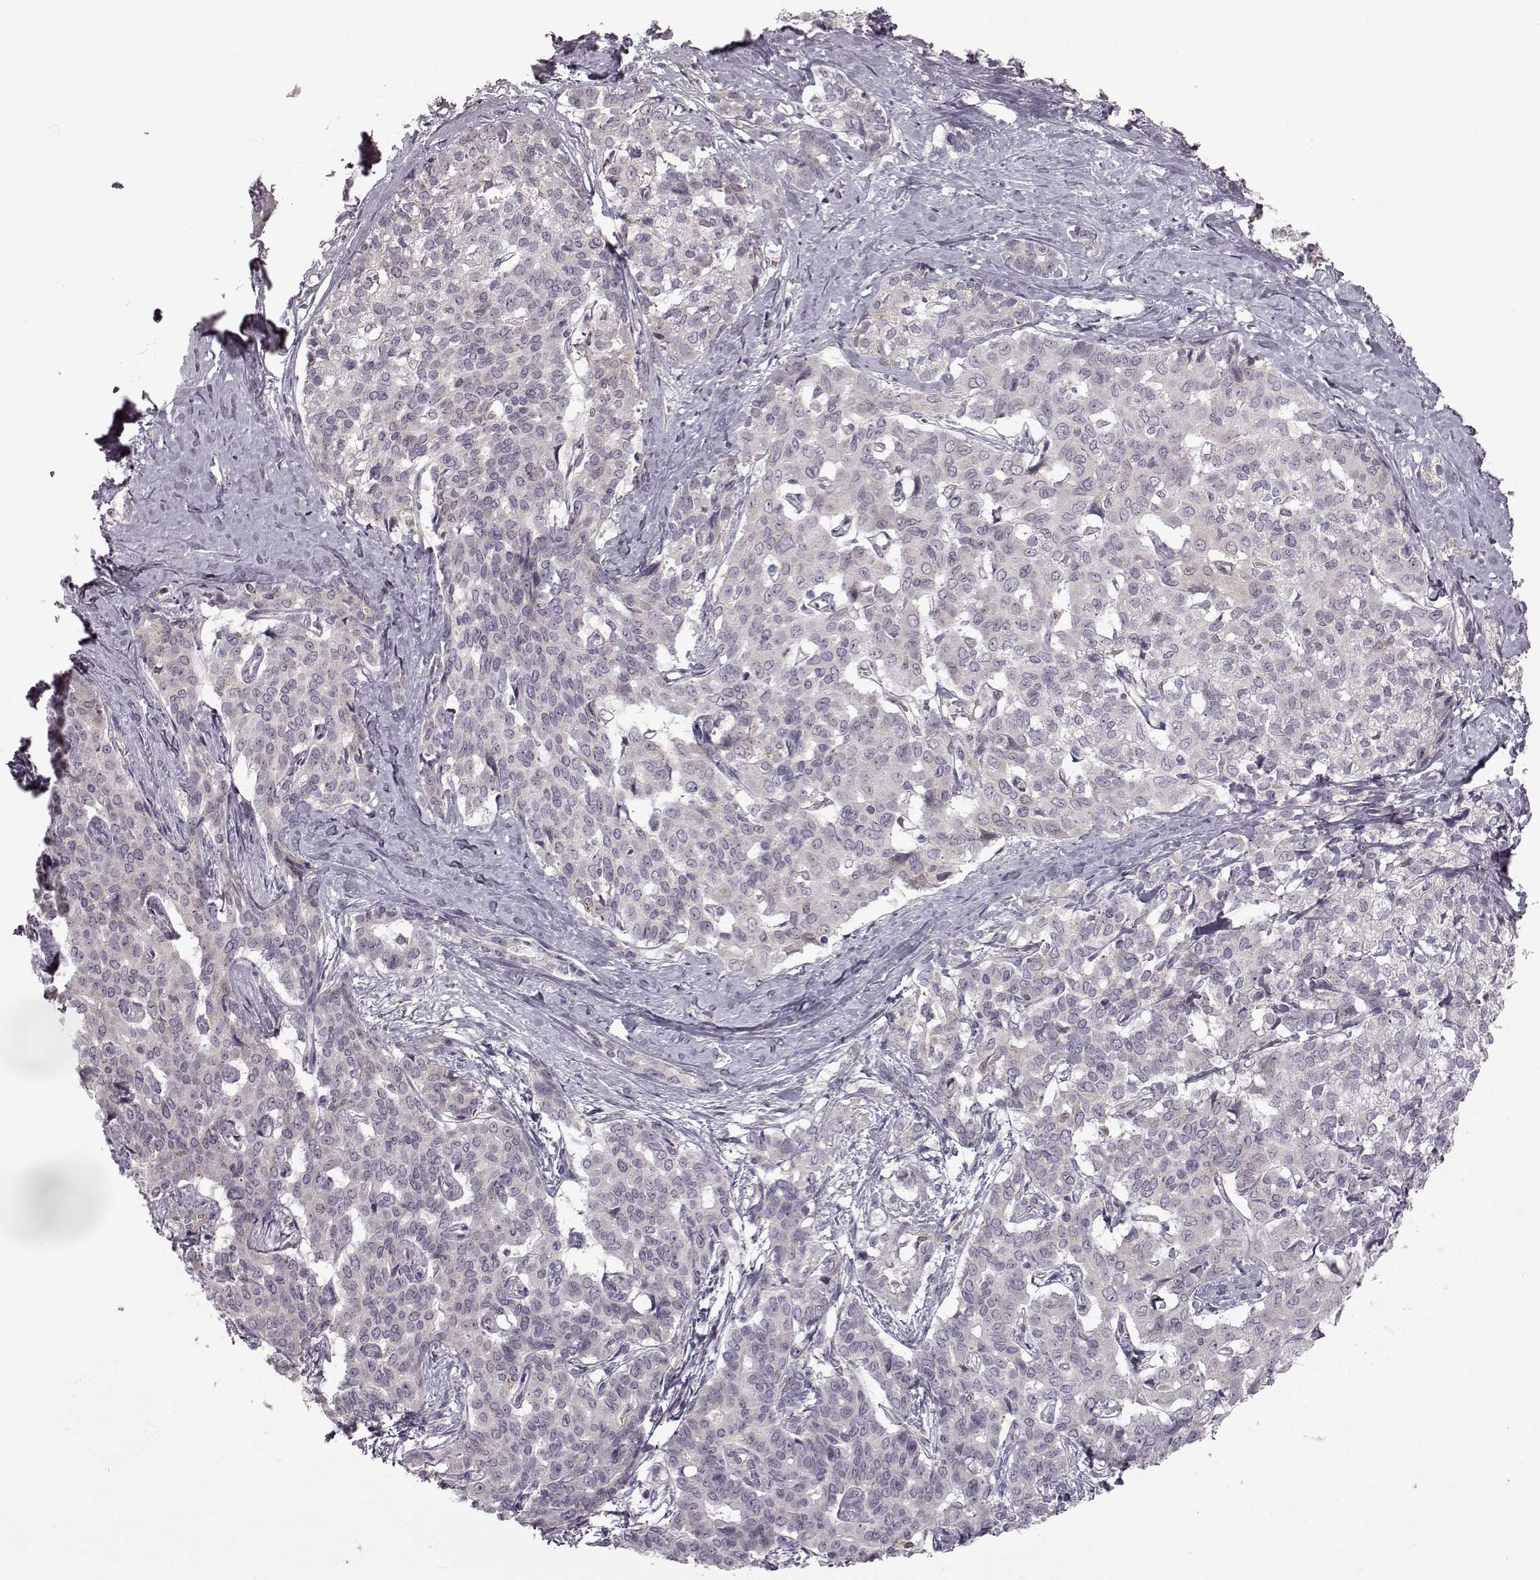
{"staining": {"intensity": "weak", "quantity": "<25%", "location": "cytoplasmic/membranous"}, "tissue": "liver cancer", "cell_type": "Tumor cells", "image_type": "cancer", "snomed": [{"axis": "morphology", "description": "Cholangiocarcinoma"}, {"axis": "topography", "description": "Liver"}], "caption": "Immunohistochemistry micrograph of liver cancer stained for a protein (brown), which shows no expression in tumor cells. Nuclei are stained in blue.", "gene": "B3GNT6", "patient": {"sex": "female", "age": 47}}